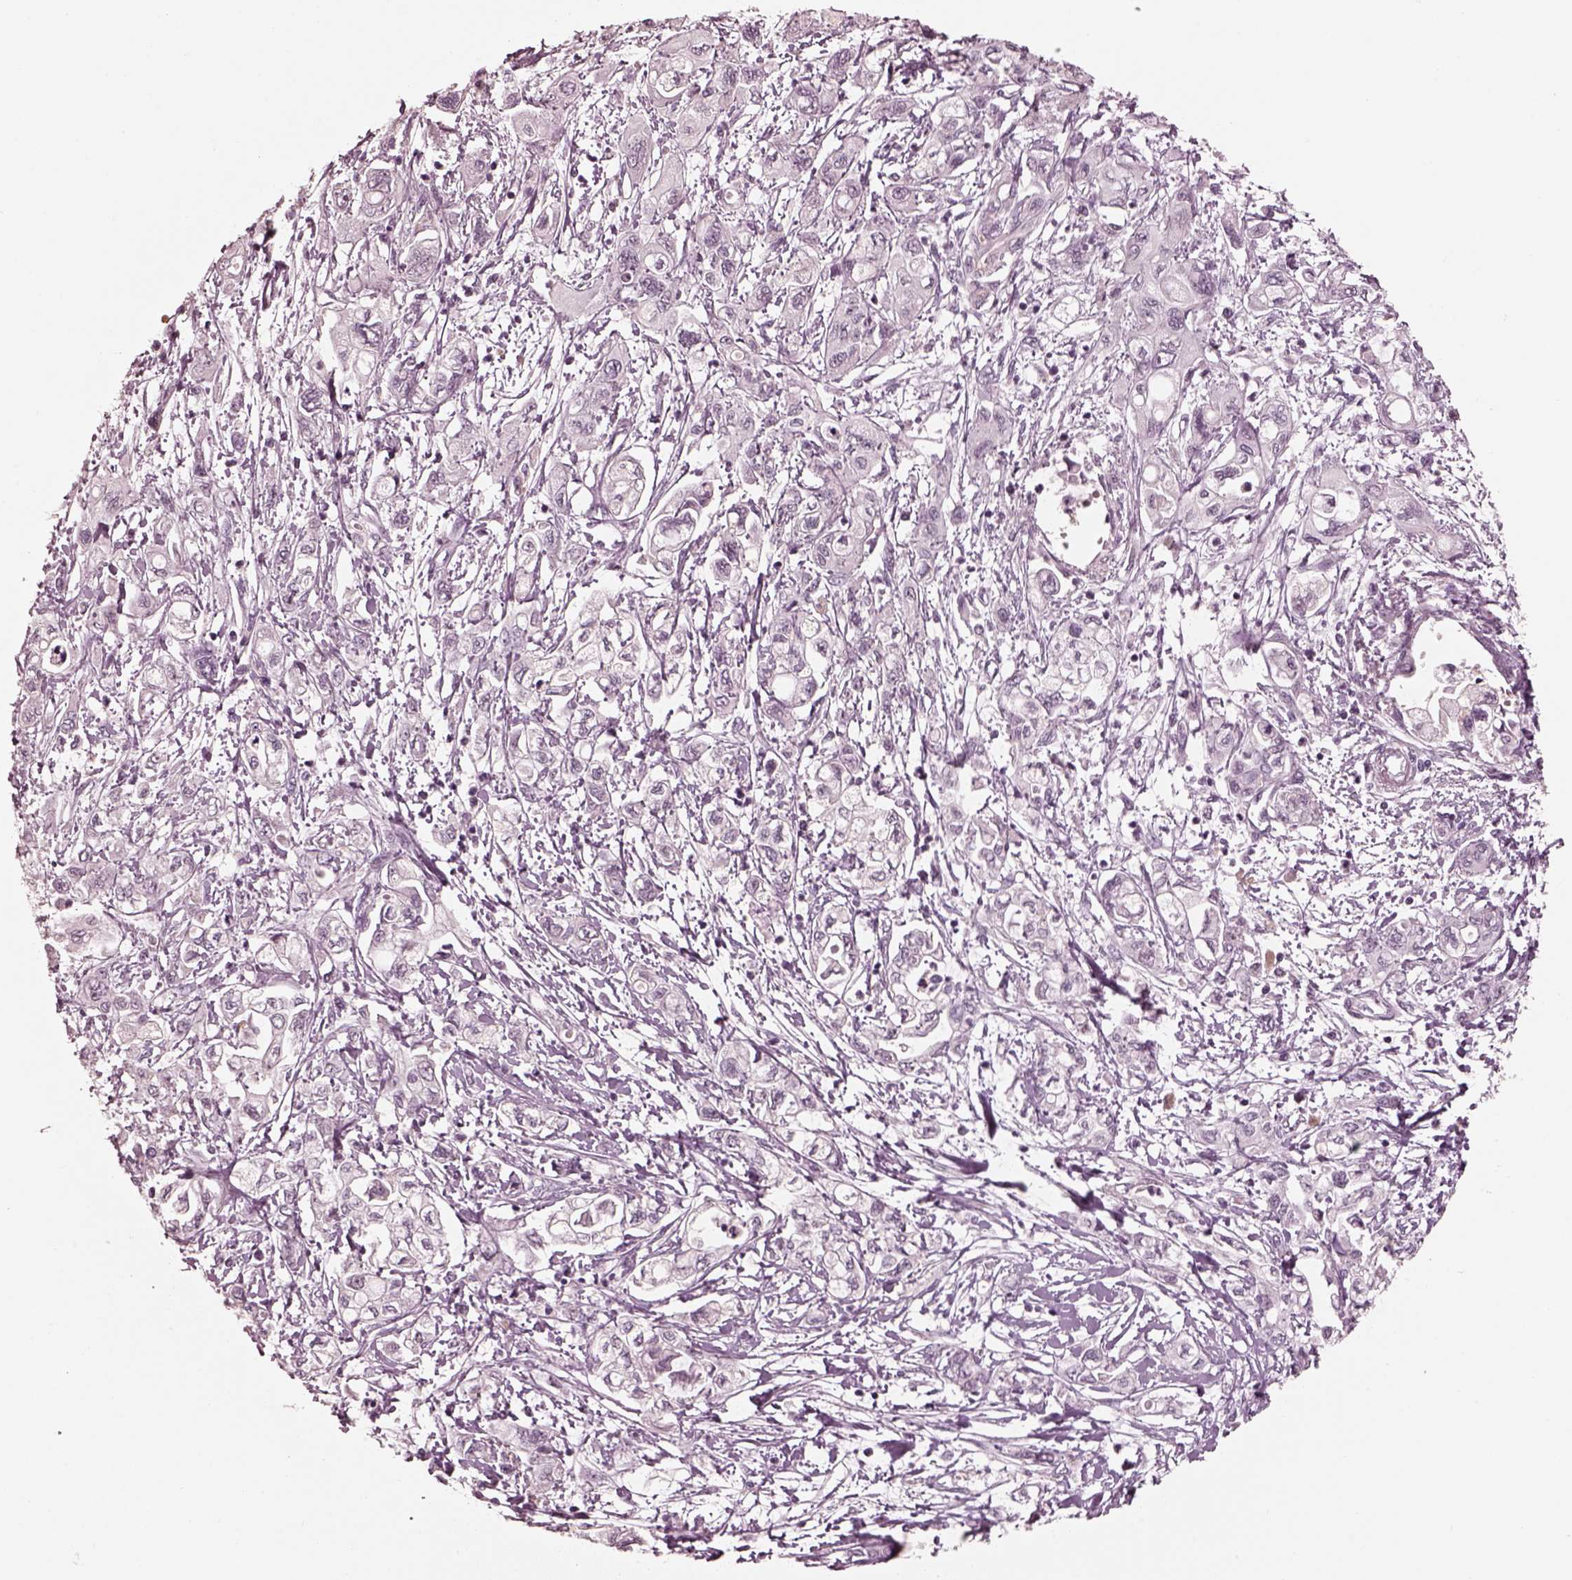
{"staining": {"intensity": "negative", "quantity": "none", "location": "none"}, "tissue": "pancreatic cancer", "cell_type": "Tumor cells", "image_type": "cancer", "snomed": [{"axis": "morphology", "description": "Adenocarcinoma, NOS"}, {"axis": "topography", "description": "Pancreas"}], "caption": "An immunohistochemistry (IHC) histopathology image of adenocarcinoma (pancreatic) is shown. There is no staining in tumor cells of adenocarcinoma (pancreatic).", "gene": "KCNA2", "patient": {"sex": "male", "age": 54}}